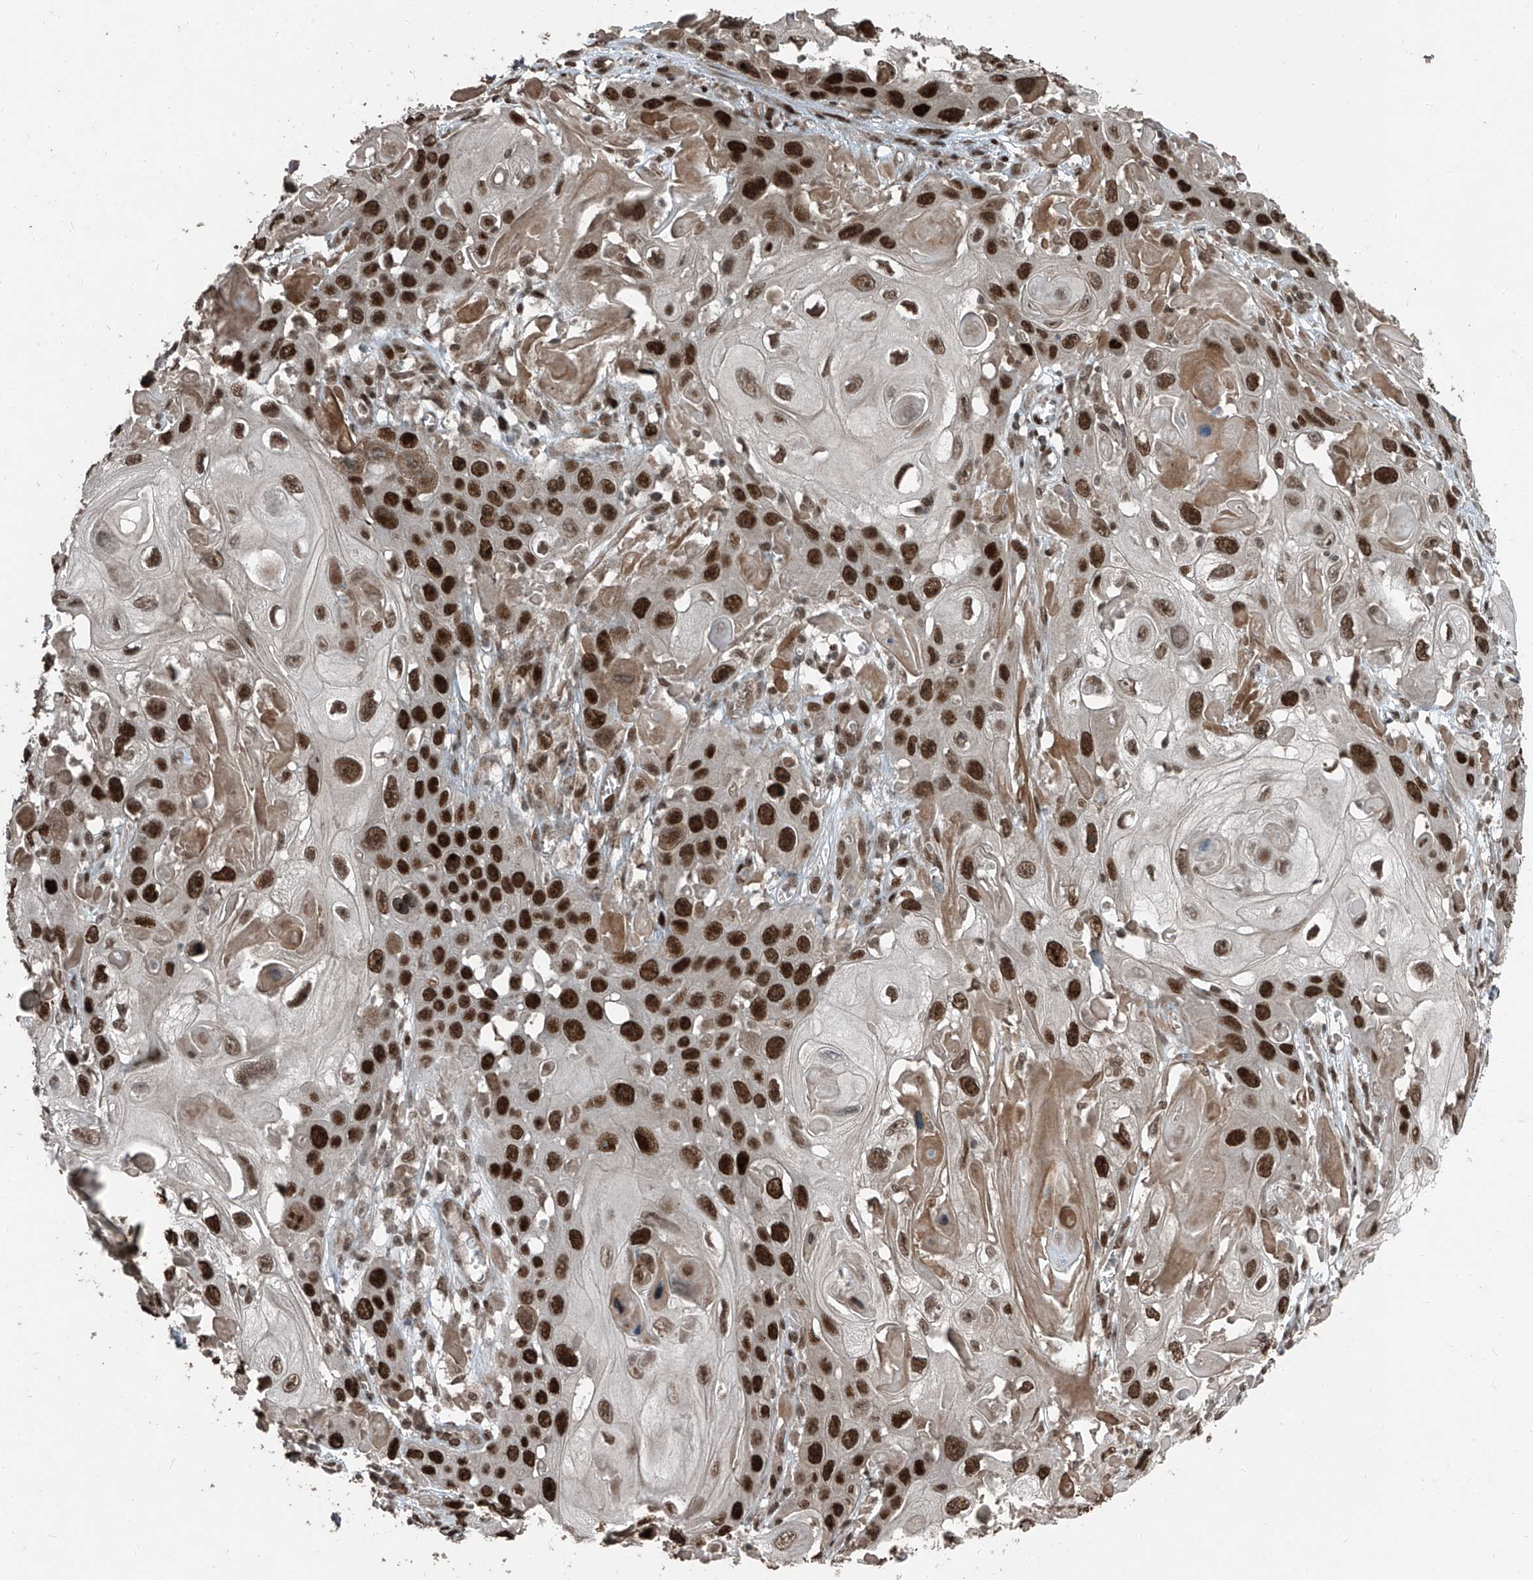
{"staining": {"intensity": "strong", "quantity": ">75%", "location": "nuclear"}, "tissue": "skin cancer", "cell_type": "Tumor cells", "image_type": "cancer", "snomed": [{"axis": "morphology", "description": "Squamous cell carcinoma, NOS"}, {"axis": "topography", "description": "Skin"}], "caption": "About >75% of tumor cells in human skin cancer display strong nuclear protein expression as visualized by brown immunohistochemical staining.", "gene": "ZNF570", "patient": {"sex": "male", "age": 55}}